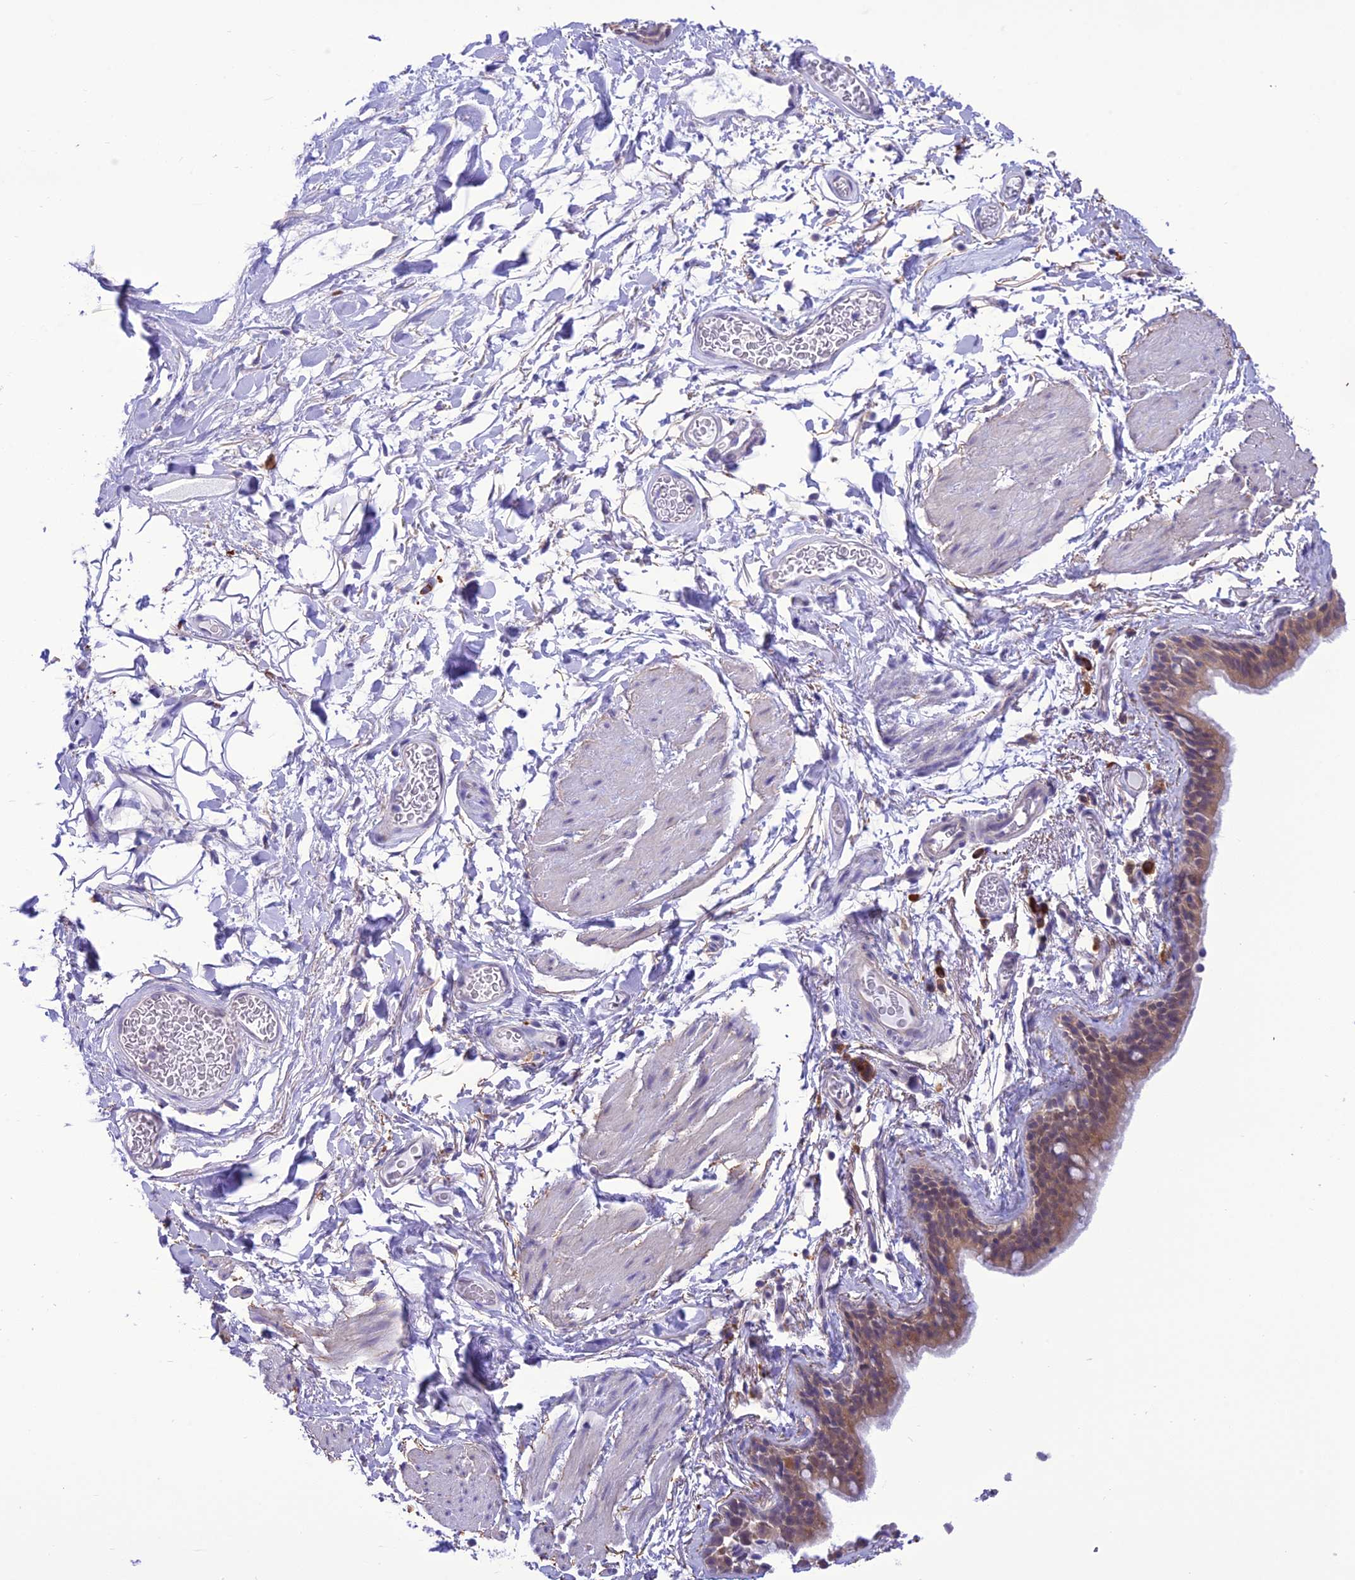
{"staining": {"intensity": "weak", "quantity": ">75%", "location": "cytoplasmic/membranous"}, "tissue": "bronchus", "cell_type": "Respiratory epithelial cells", "image_type": "normal", "snomed": [{"axis": "morphology", "description": "Normal tissue, NOS"}, {"axis": "topography", "description": "Cartilage tissue"}], "caption": "The micrograph shows immunohistochemical staining of unremarkable bronchus. There is weak cytoplasmic/membranous staining is seen in about >75% of respiratory epithelial cells.", "gene": "RNF126", "patient": {"sex": "male", "age": 63}}